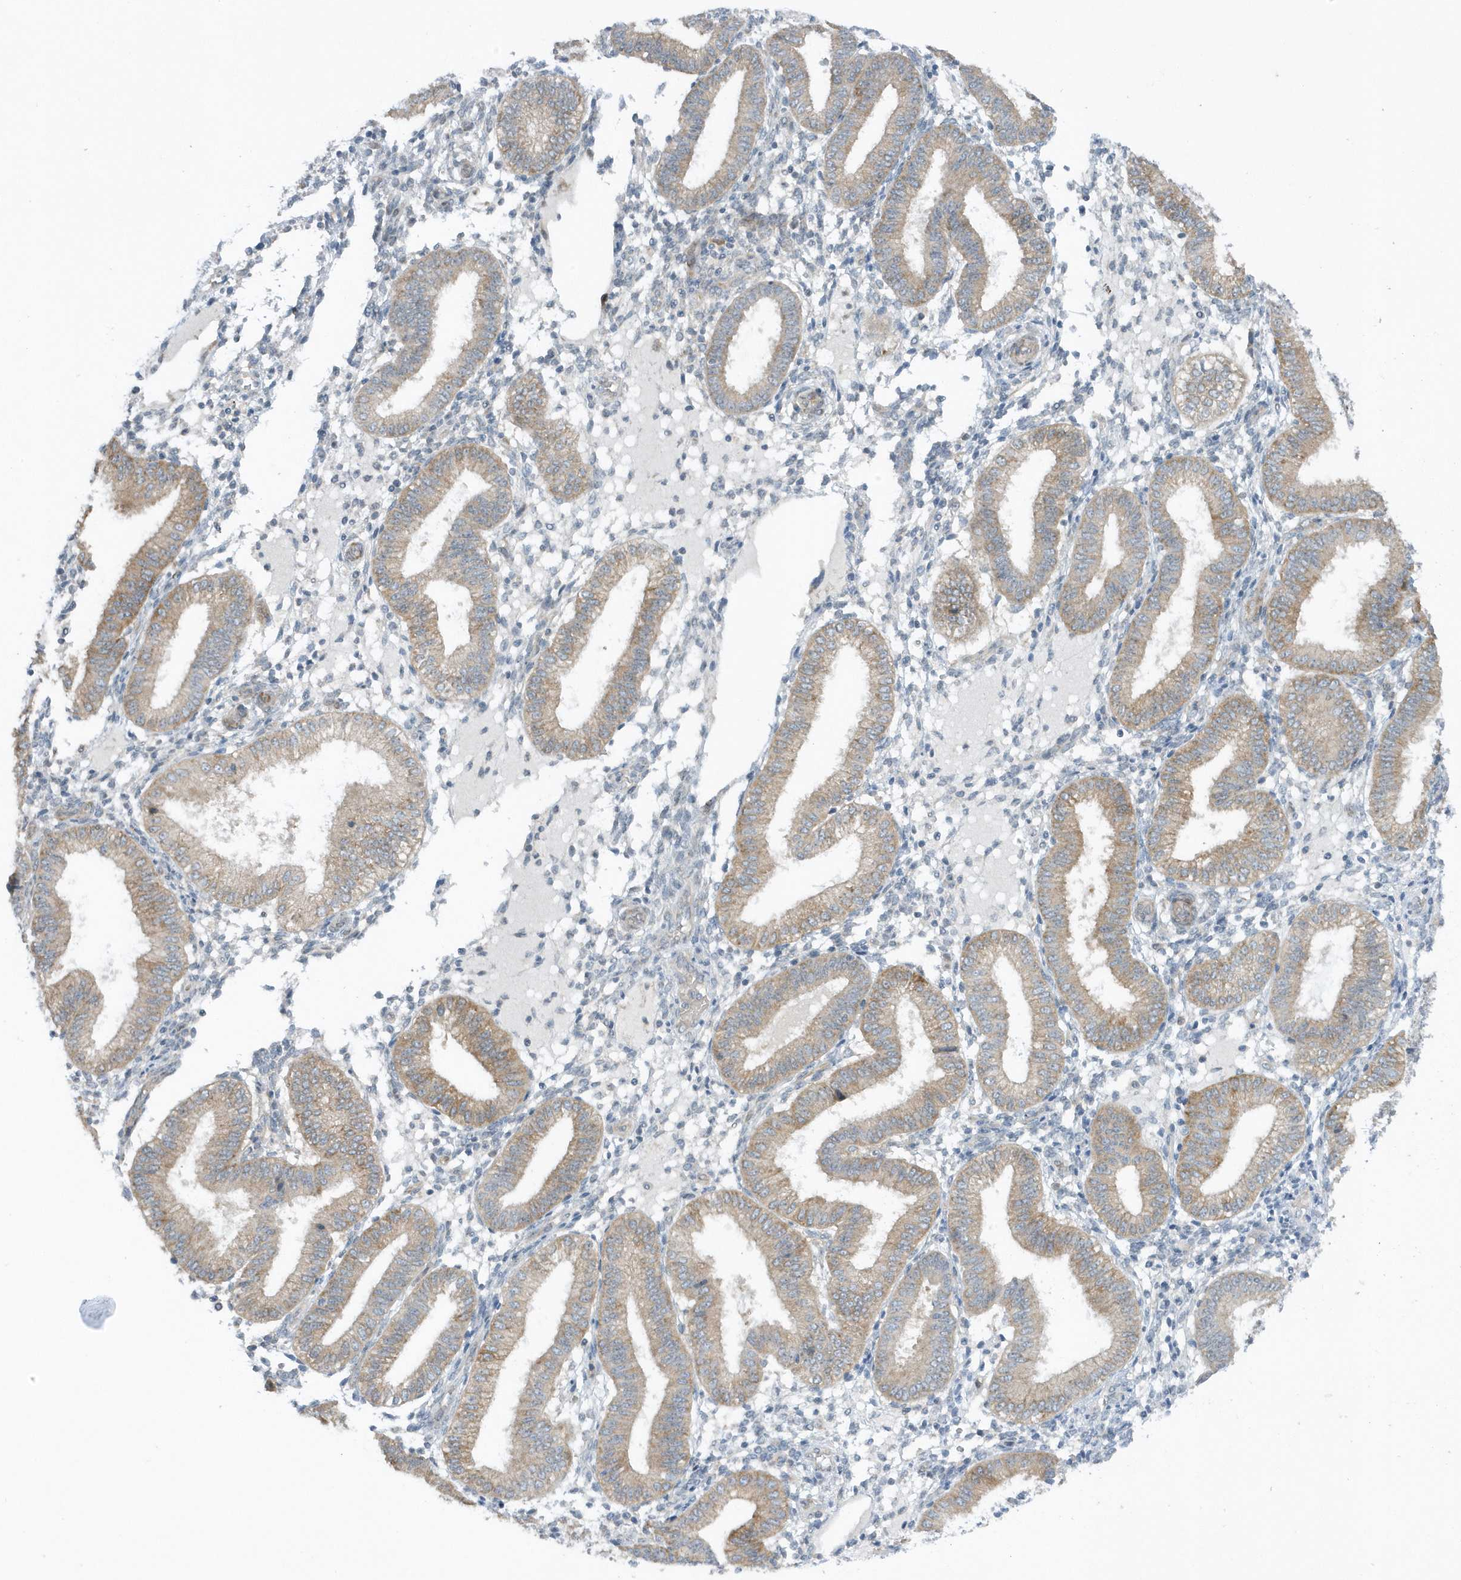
{"staining": {"intensity": "negative", "quantity": "none", "location": "none"}, "tissue": "endometrium", "cell_type": "Cells in endometrial stroma", "image_type": "normal", "snomed": [{"axis": "morphology", "description": "Normal tissue, NOS"}, {"axis": "topography", "description": "Endometrium"}], "caption": "An immunohistochemistry (IHC) image of benign endometrium is shown. There is no staining in cells in endometrial stroma of endometrium. (Immunohistochemistry (ihc), brightfield microscopy, high magnification).", "gene": "SCN3A", "patient": {"sex": "female", "age": 39}}